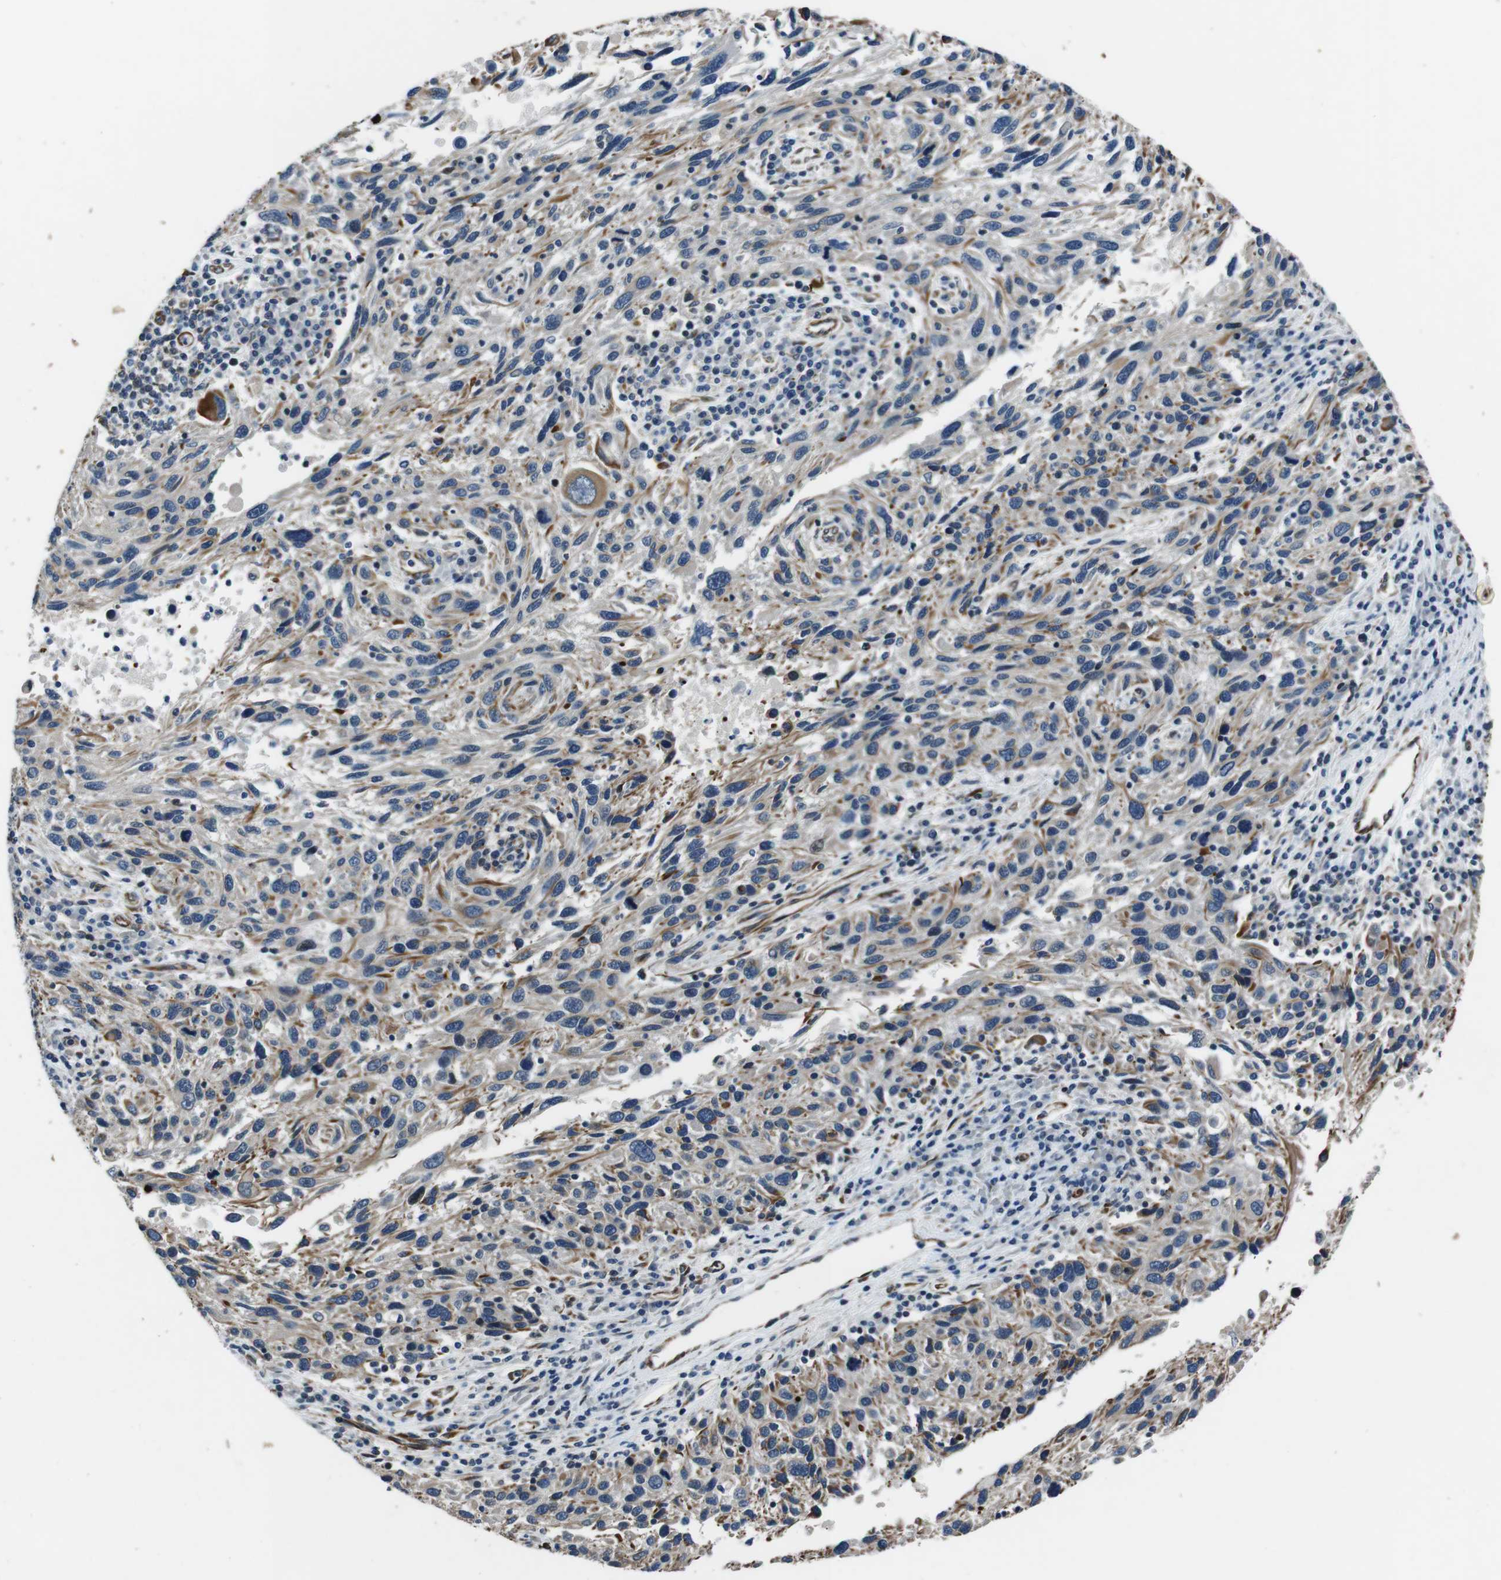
{"staining": {"intensity": "negative", "quantity": "none", "location": "none"}, "tissue": "melanoma", "cell_type": "Tumor cells", "image_type": "cancer", "snomed": [{"axis": "morphology", "description": "Malignant melanoma, NOS"}, {"axis": "topography", "description": "Skin"}], "caption": "Tumor cells show no significant protein positivity in malignant melanoma.", "gene": "LRRC49", "patient": {"sex": "male", "age": 53}}